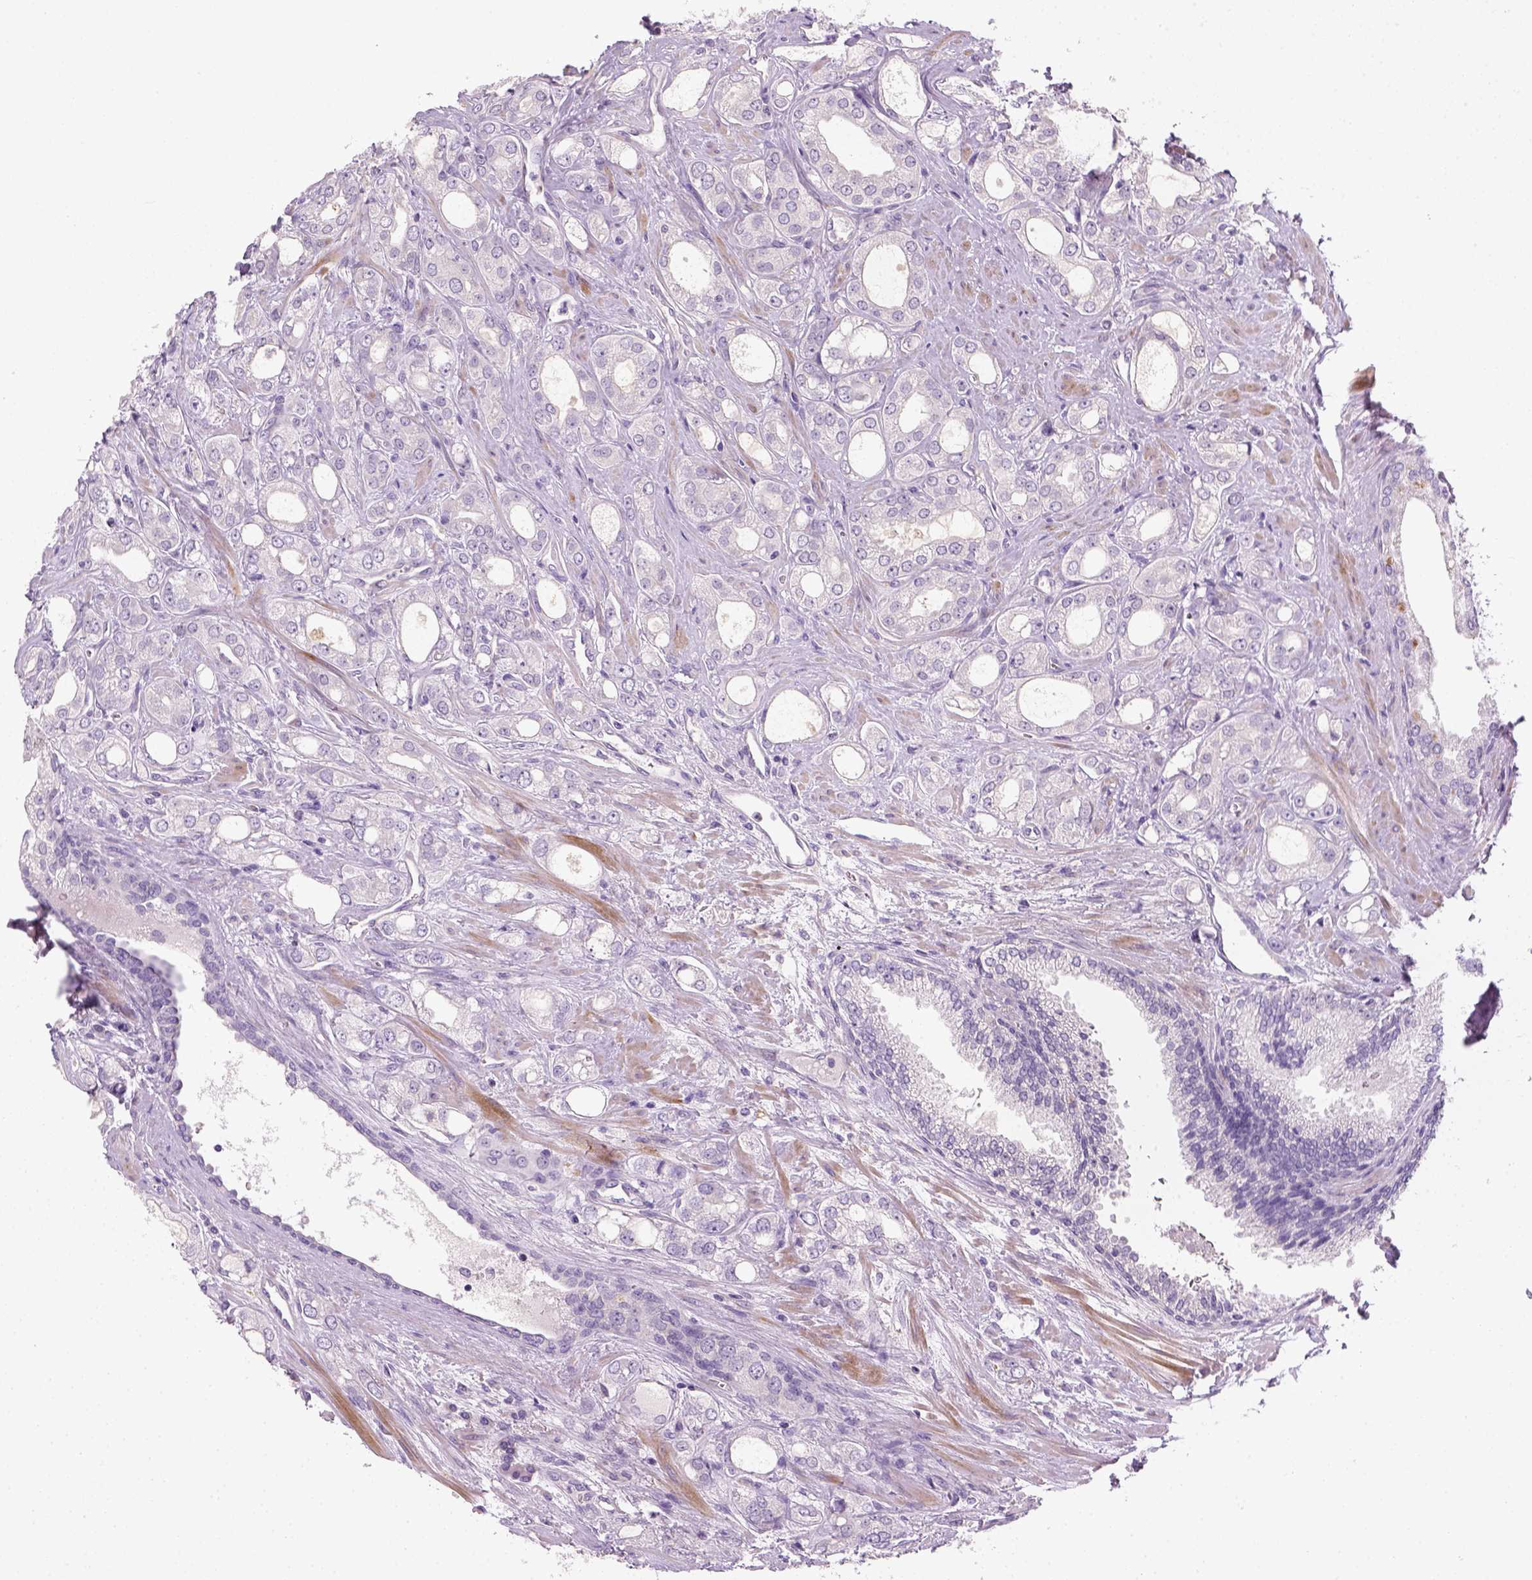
{"staining": {"intensity": "negative", "quantity": "none", "location": "none"}, "tissue": "prostate cancer", "cell_type": "Tumor cells", "image_type": "cancer", "snomed": [{"axis": "morphology", "description": "Adenocarcinoma, NOS"}, {"axis": "morphology", "description": "Adenocarcinoma, High grade"}, {"axis": "topography", "description": "Prostate"}], "caption": "Protein analysis of prostate cancer (high-grade adenocarcinoma) displays no significant positivity in tumor cells.", "gene": "NUDT6", "patient": {"sex": "male", "age": 70}}